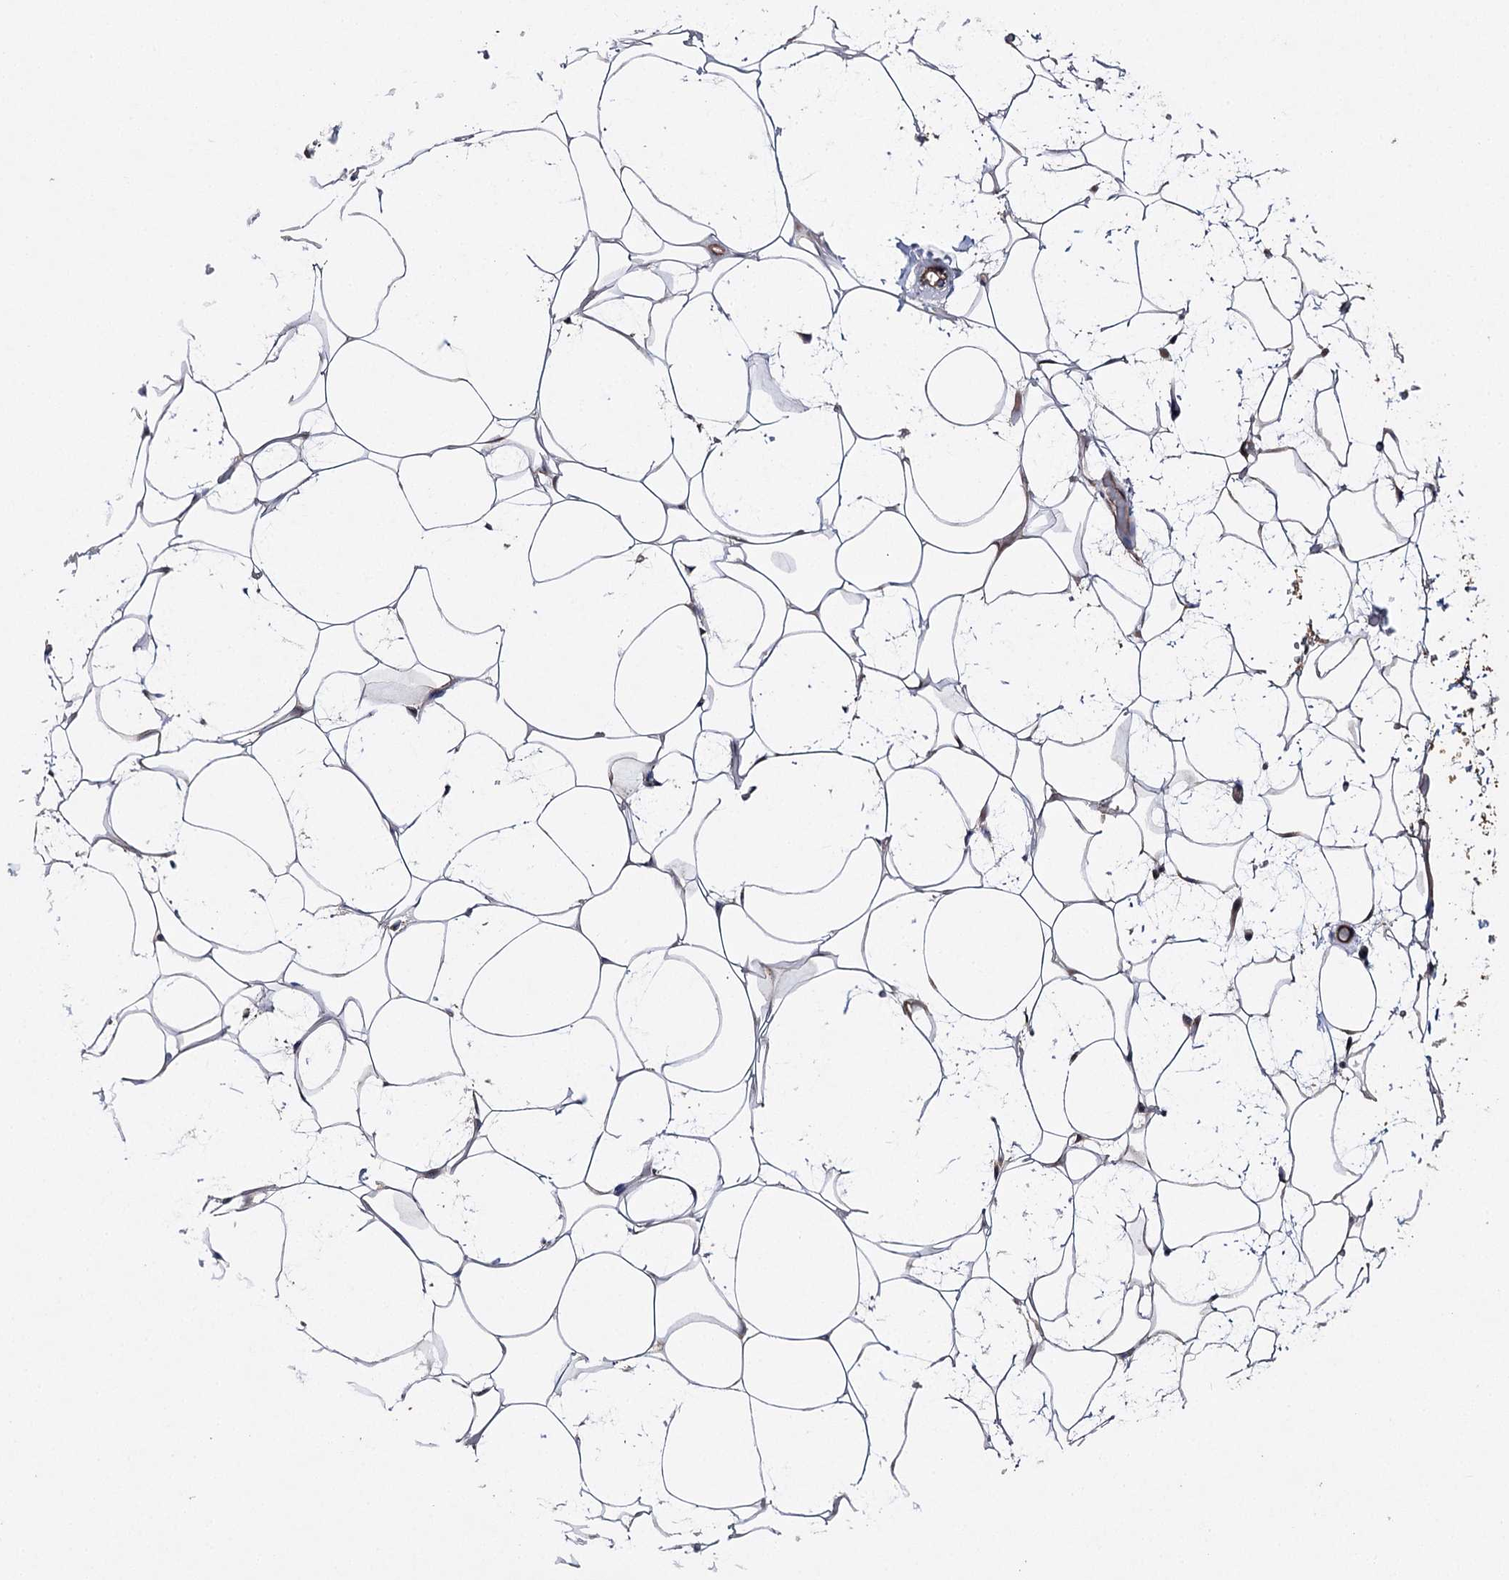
{"staining": {"intensity": "weak", "quantity": ">75%", "location": "cytoplasmic/membranous"}, "tissue": "adipose tissue", "cell_type": "Adipocytes", "image_type": "normal", "snomed": [{"axis": "morphology", "description": "Normal tissue, NOS"}, {"axis": "topography", "description": "Breast"}], "caption": "Protein expression analysis of normal adipose tissue exhibits weak cytoplasmic/membranous expression in approximately >75% of adipocytes.", "gene": "BCR", "patient": {"sex": "female", "age": 26}}